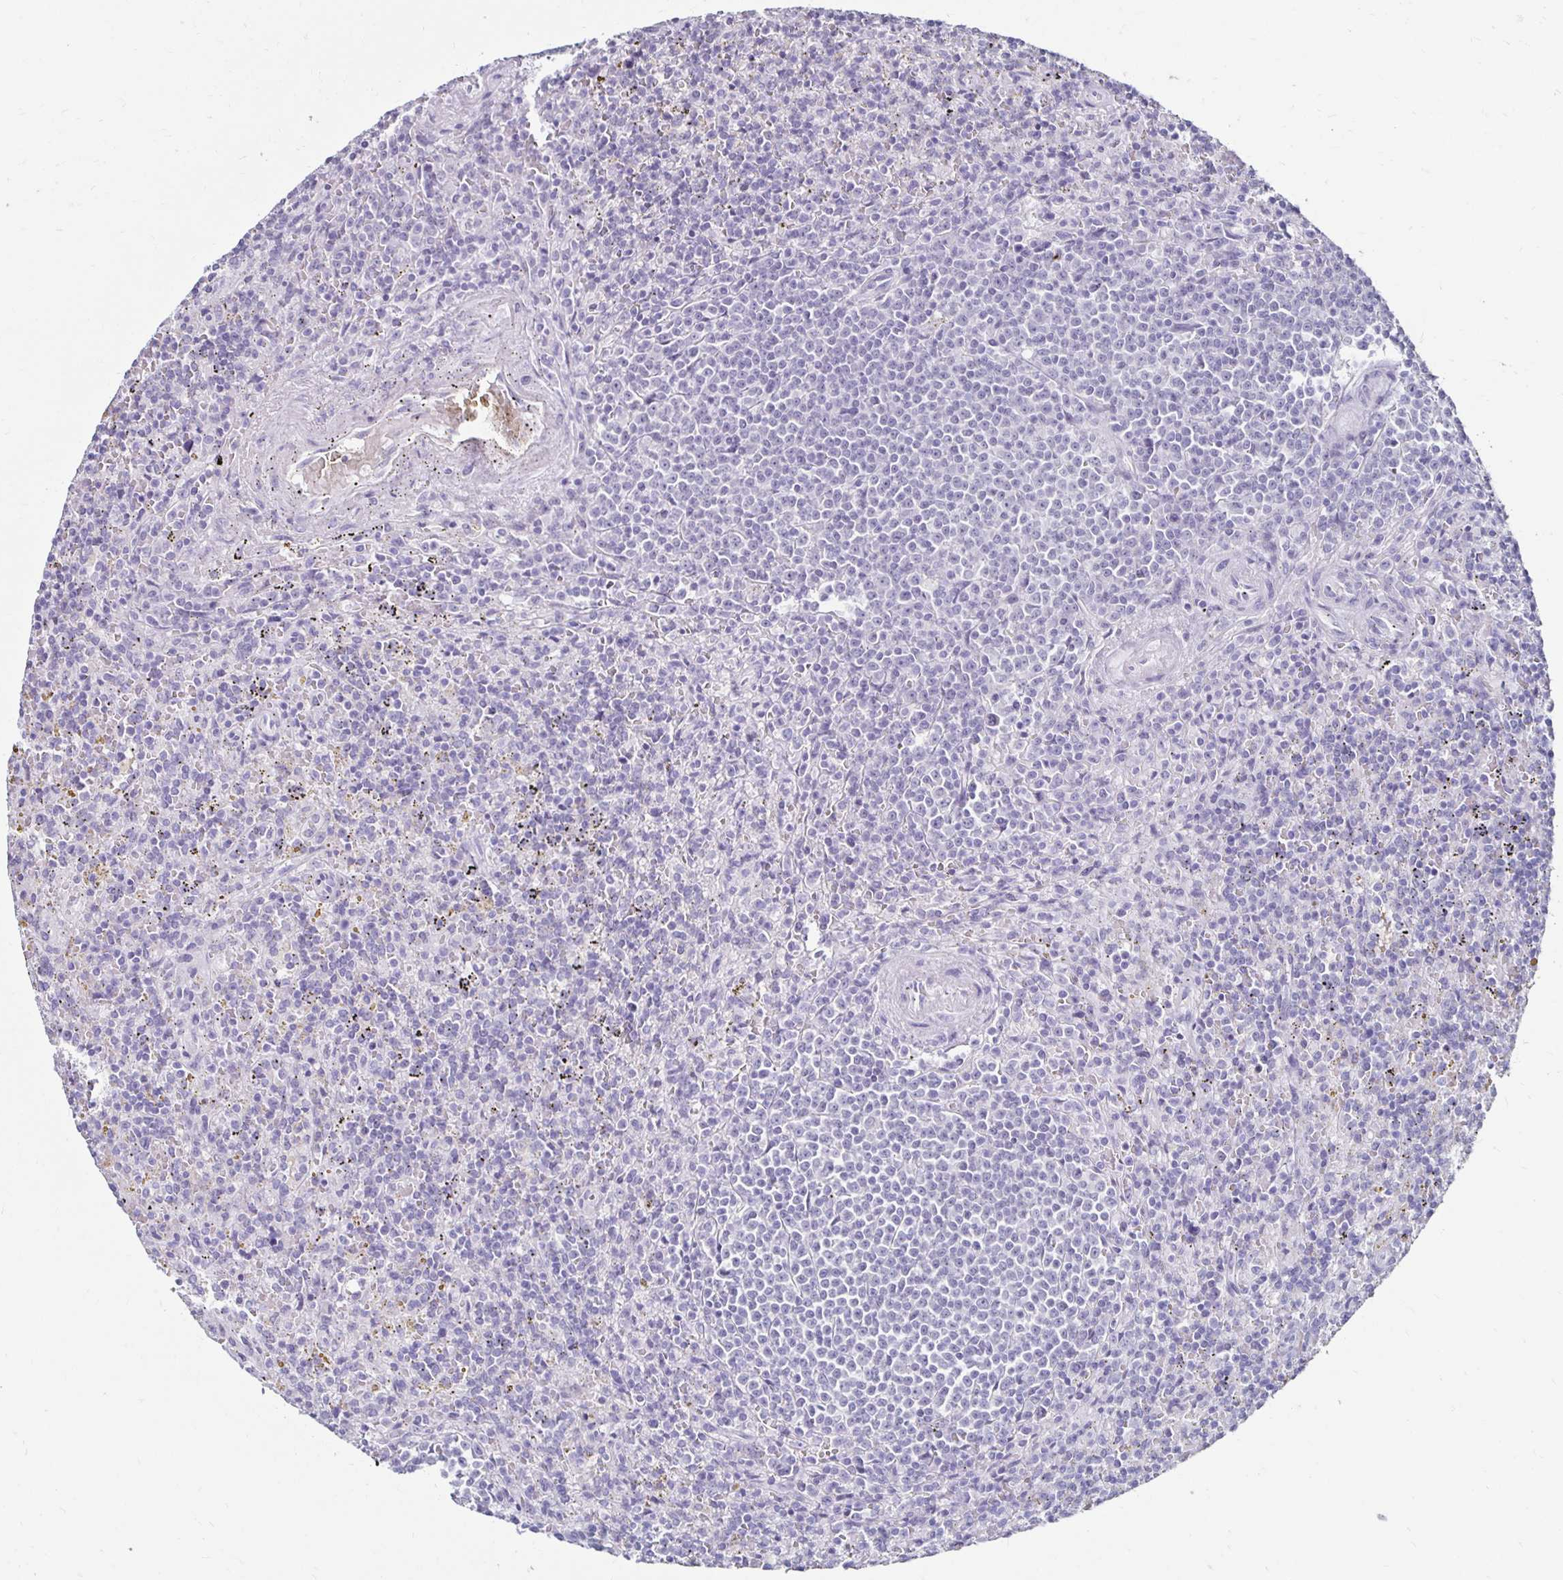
{"staining": {"intensity": "negative", "quantity": "none", "location": "none"}, "tissue": "lymphoma", "cell_type": "Tumor cells", "image_type": "cancer", "snomed": [{"axis": "morphology", "description": "Malignant lymphoma, non-Hodgkin's type, Low grade"}, {"axis": "topography", "description": "Spleen"}], "caption": "Low-grade malignant lymphoma, non-Hodgkin's type stained for a protein using immunohistochemistry (IHC) displays no positivity tumor cells.", "gene": "TOMM34", "patient": {"sex": "male", "age": 67}}